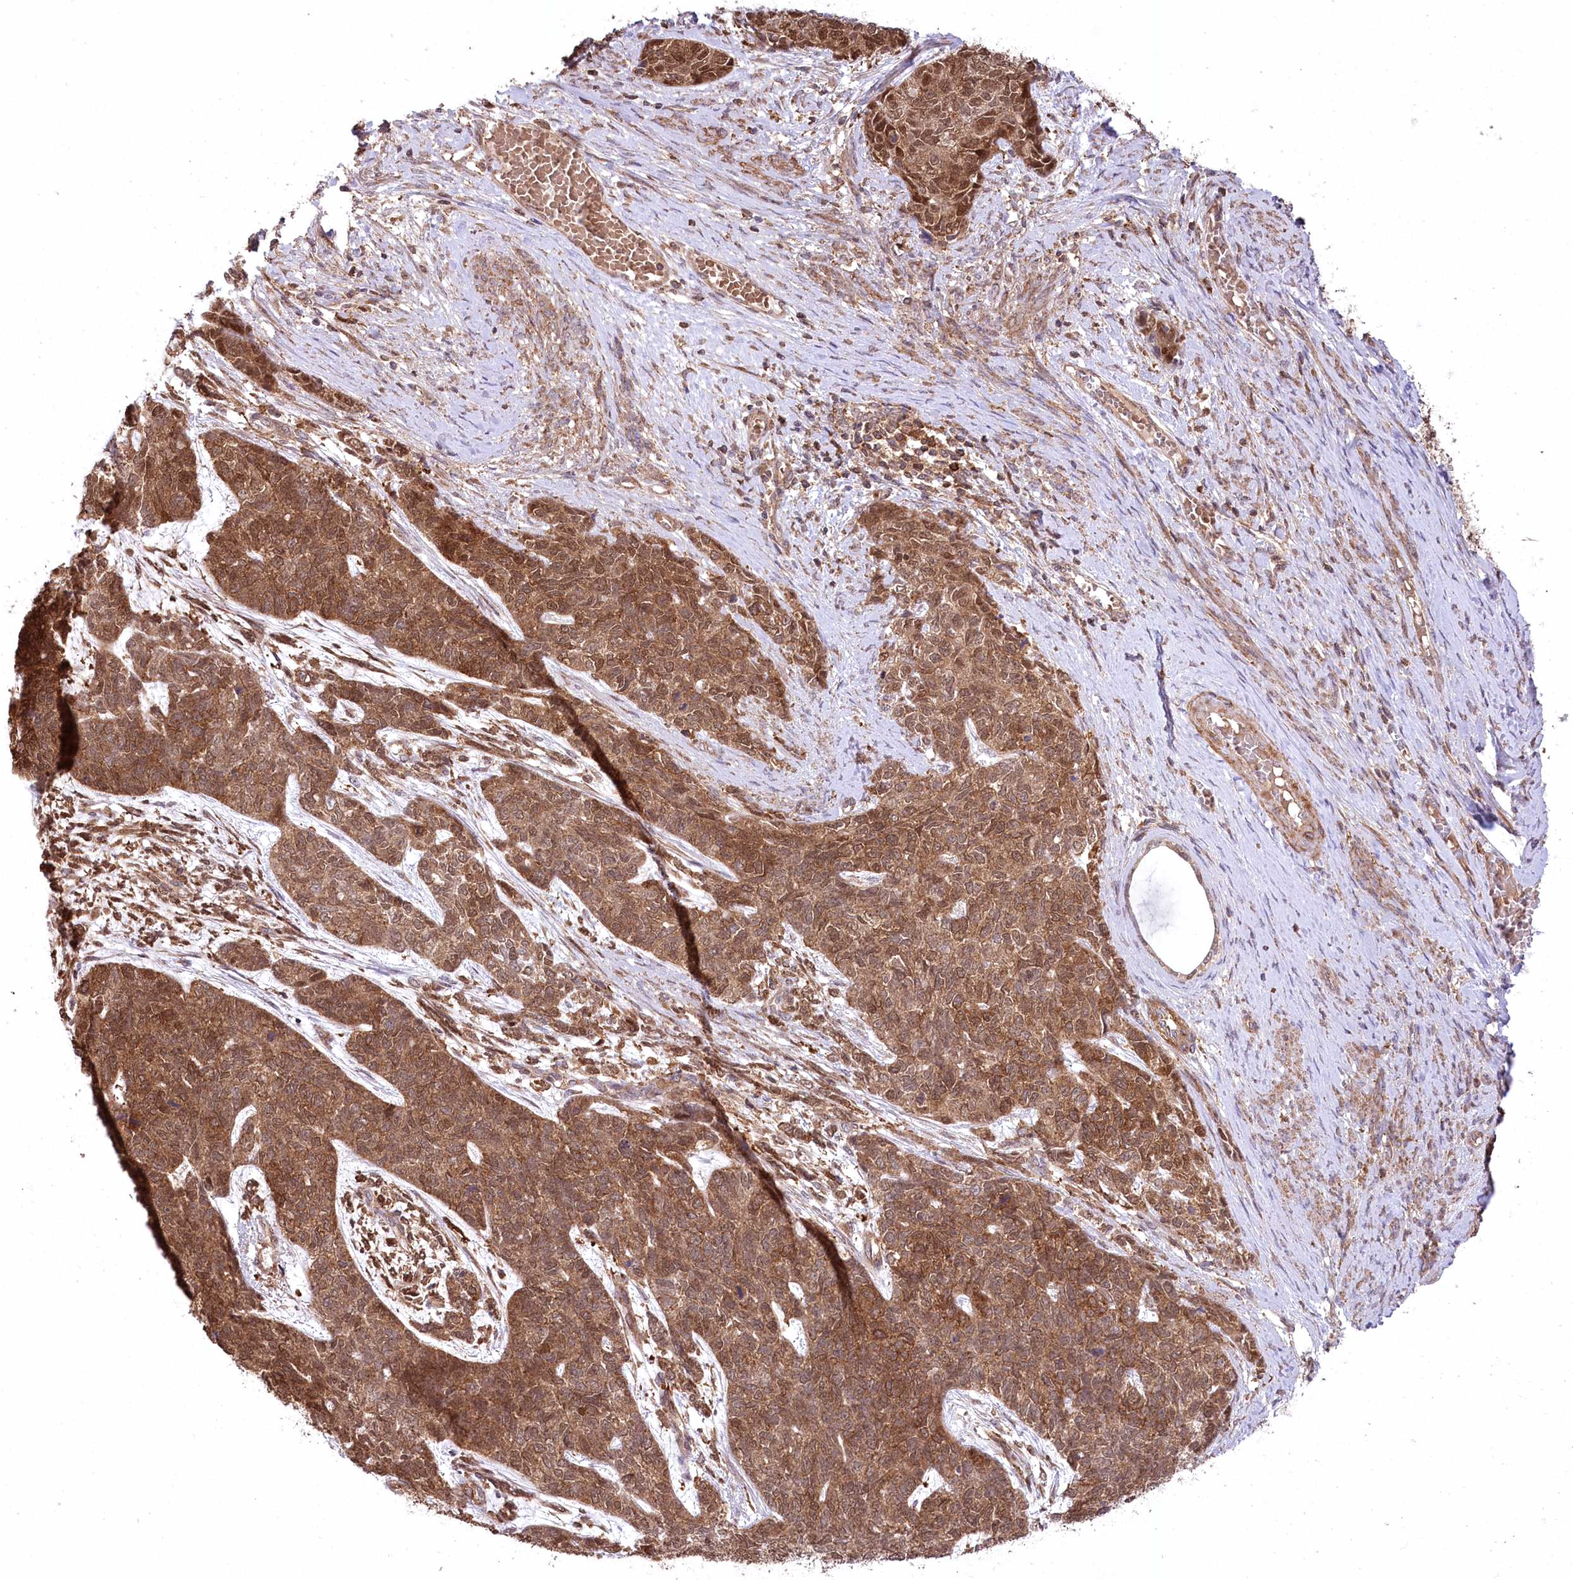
{"staining": {"intensity": "moderate", "quantity": ">75%", "location": "cytoplasmic/membranous,nuclear"}, "tissue": "cervical cancer", "cell_type": "Tumor cells", "image_type": "cancer", "snomed": [{"axis": "morphology", "description": "Squamous cell carcinoma, NOS"}, {"axis": "topography", "description": "Cervix"}], "caption": "Human cervical cancer stained for a protein (brown) exhibits moderate cytoplasmic/membranous and nuclear positive positivity in approximately >75% of tumor cells.", "gene": "CCDC91", "patient": {"sex": "female", "age": 63}}